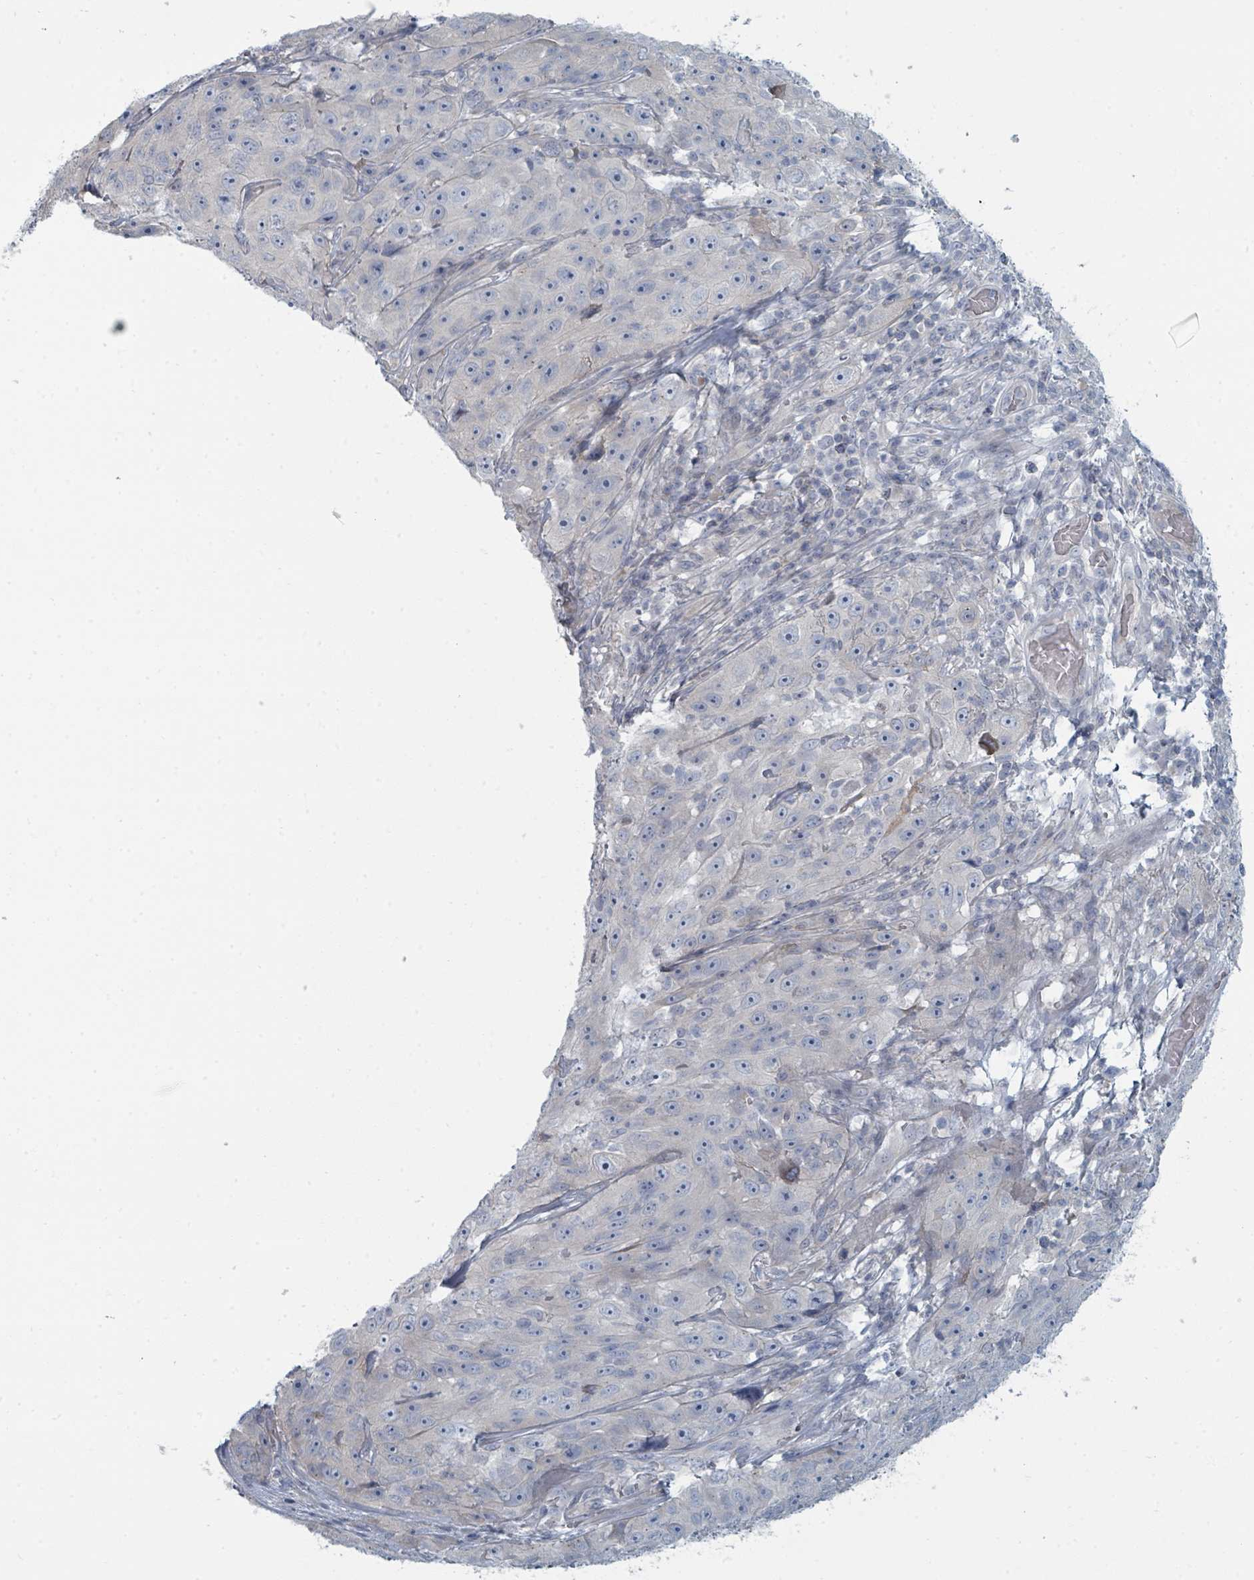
{"staining": {"intensity": "negative", "quantity": "none", "location": "none"}, "tissue": "skin cancer", "cell_type": "Tumor cells", "image_type": "cancer", "snomed": [{"axis": "morphology", "description": "Squamous cell carcinoma, NOS"}, {"axis": "topography", "description": "Skin"}], "caption": "Human squamous cell carcinoma (skin) stained for a protein using immunohistochemistry shows no staining in tumor cells.", "gene": "SLC25A45", "patient": {"sex": "female", "age": 87}}